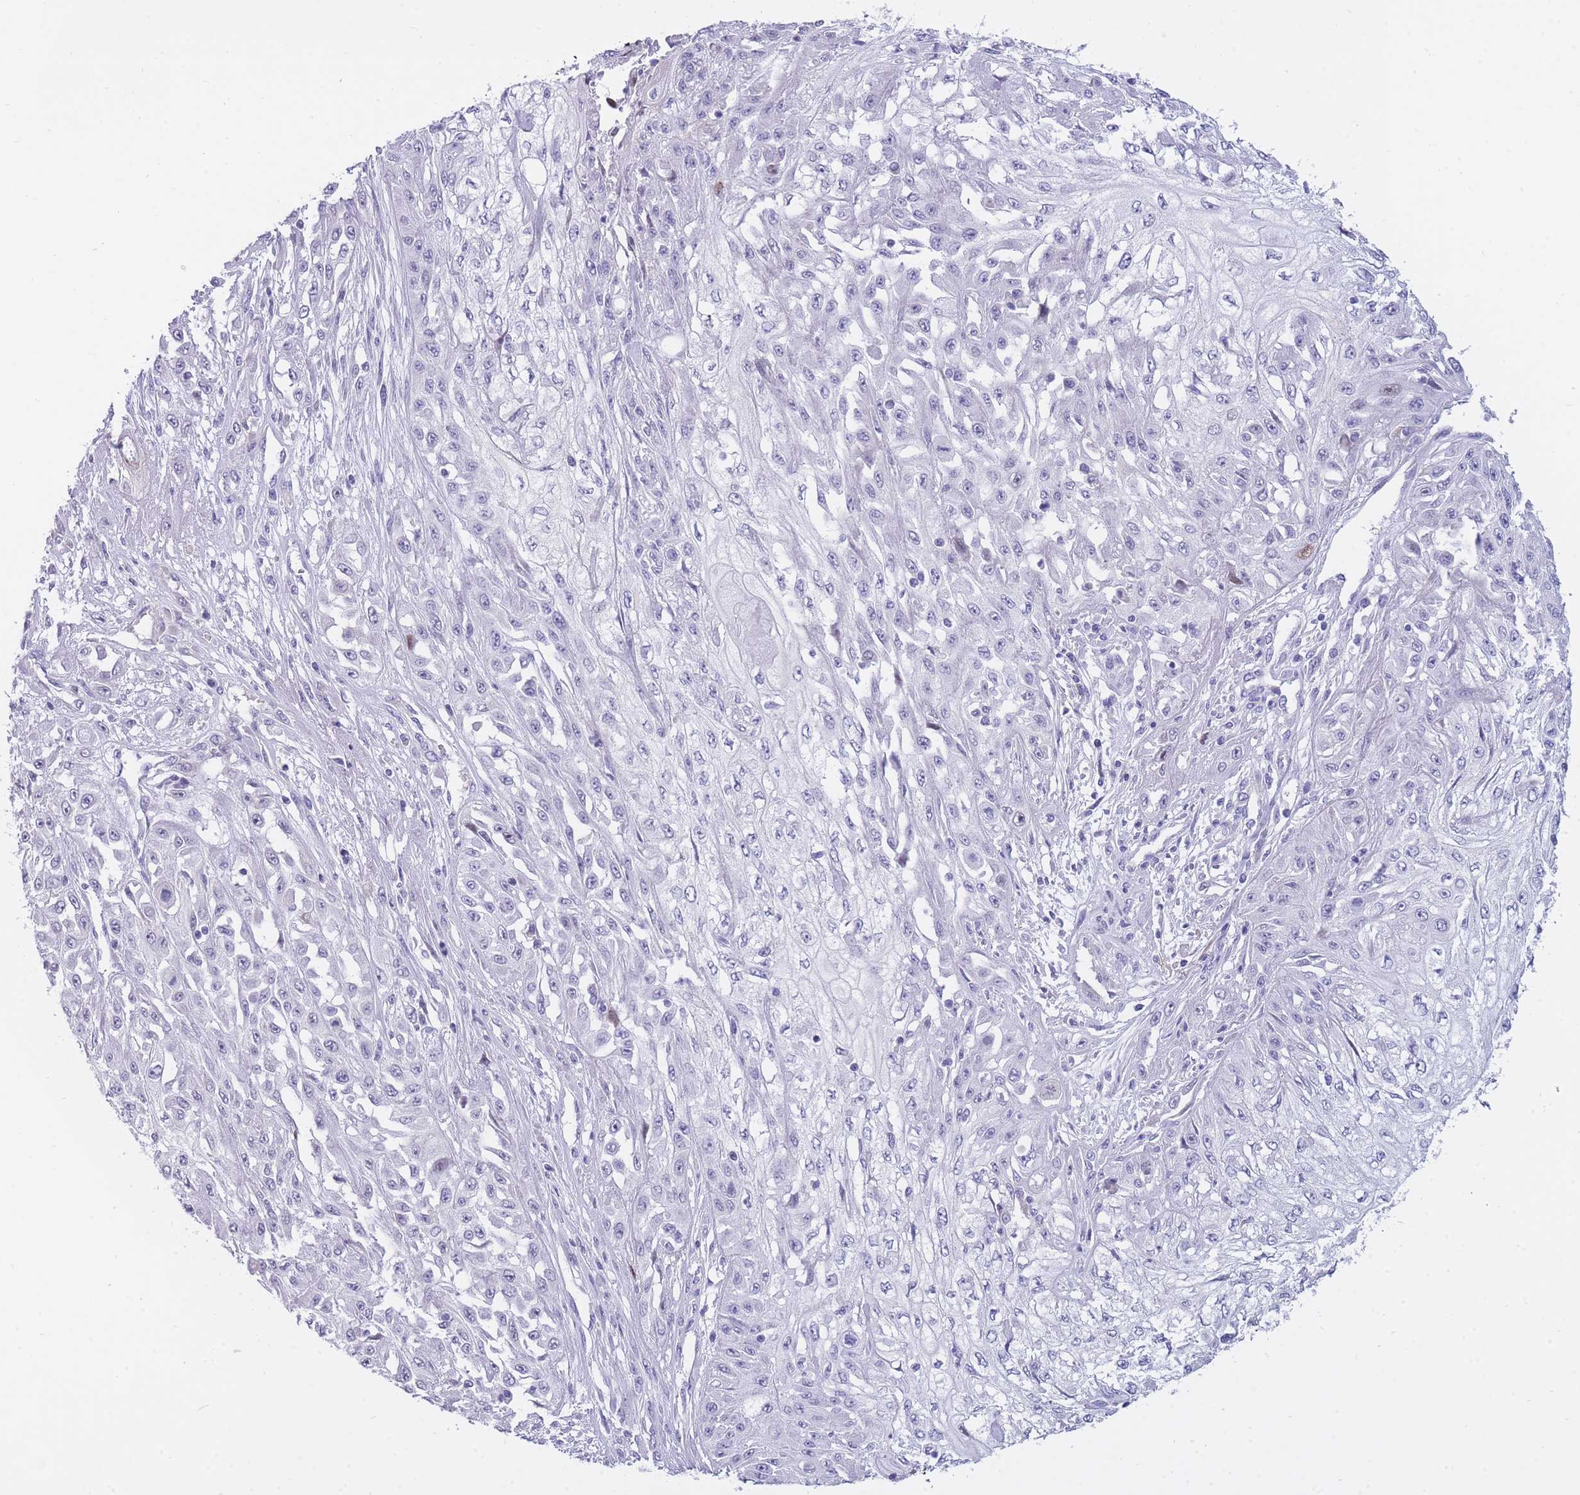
{"staining": {"intensity": "negative", "quantity": "none", "location": "none"}, "tissue": "skin cancer", "cell_type": "Tumor cells", "image_type": "cancer", "snomed": [{"axis": "morphology", "description": "Squamous cell carcinoma, NOS"}, {"axis": "morphology", "description": "Squamous cell carcinoma, metastatic, NOS"}, {"axis": "topography", "description": "Skin"}, {"axis": "topography", "description": "Lymph node"}], "caption": "The image displays no significant positivity in tumor cells of skin squamous cell carcinoma. (DAB (3,3'-diaminobenzidine) immunohistochemistry (IHC) with hematoxylin counter stain).", "gene": "PRR23B", "patient": {"sex": "male", "age": 75}}